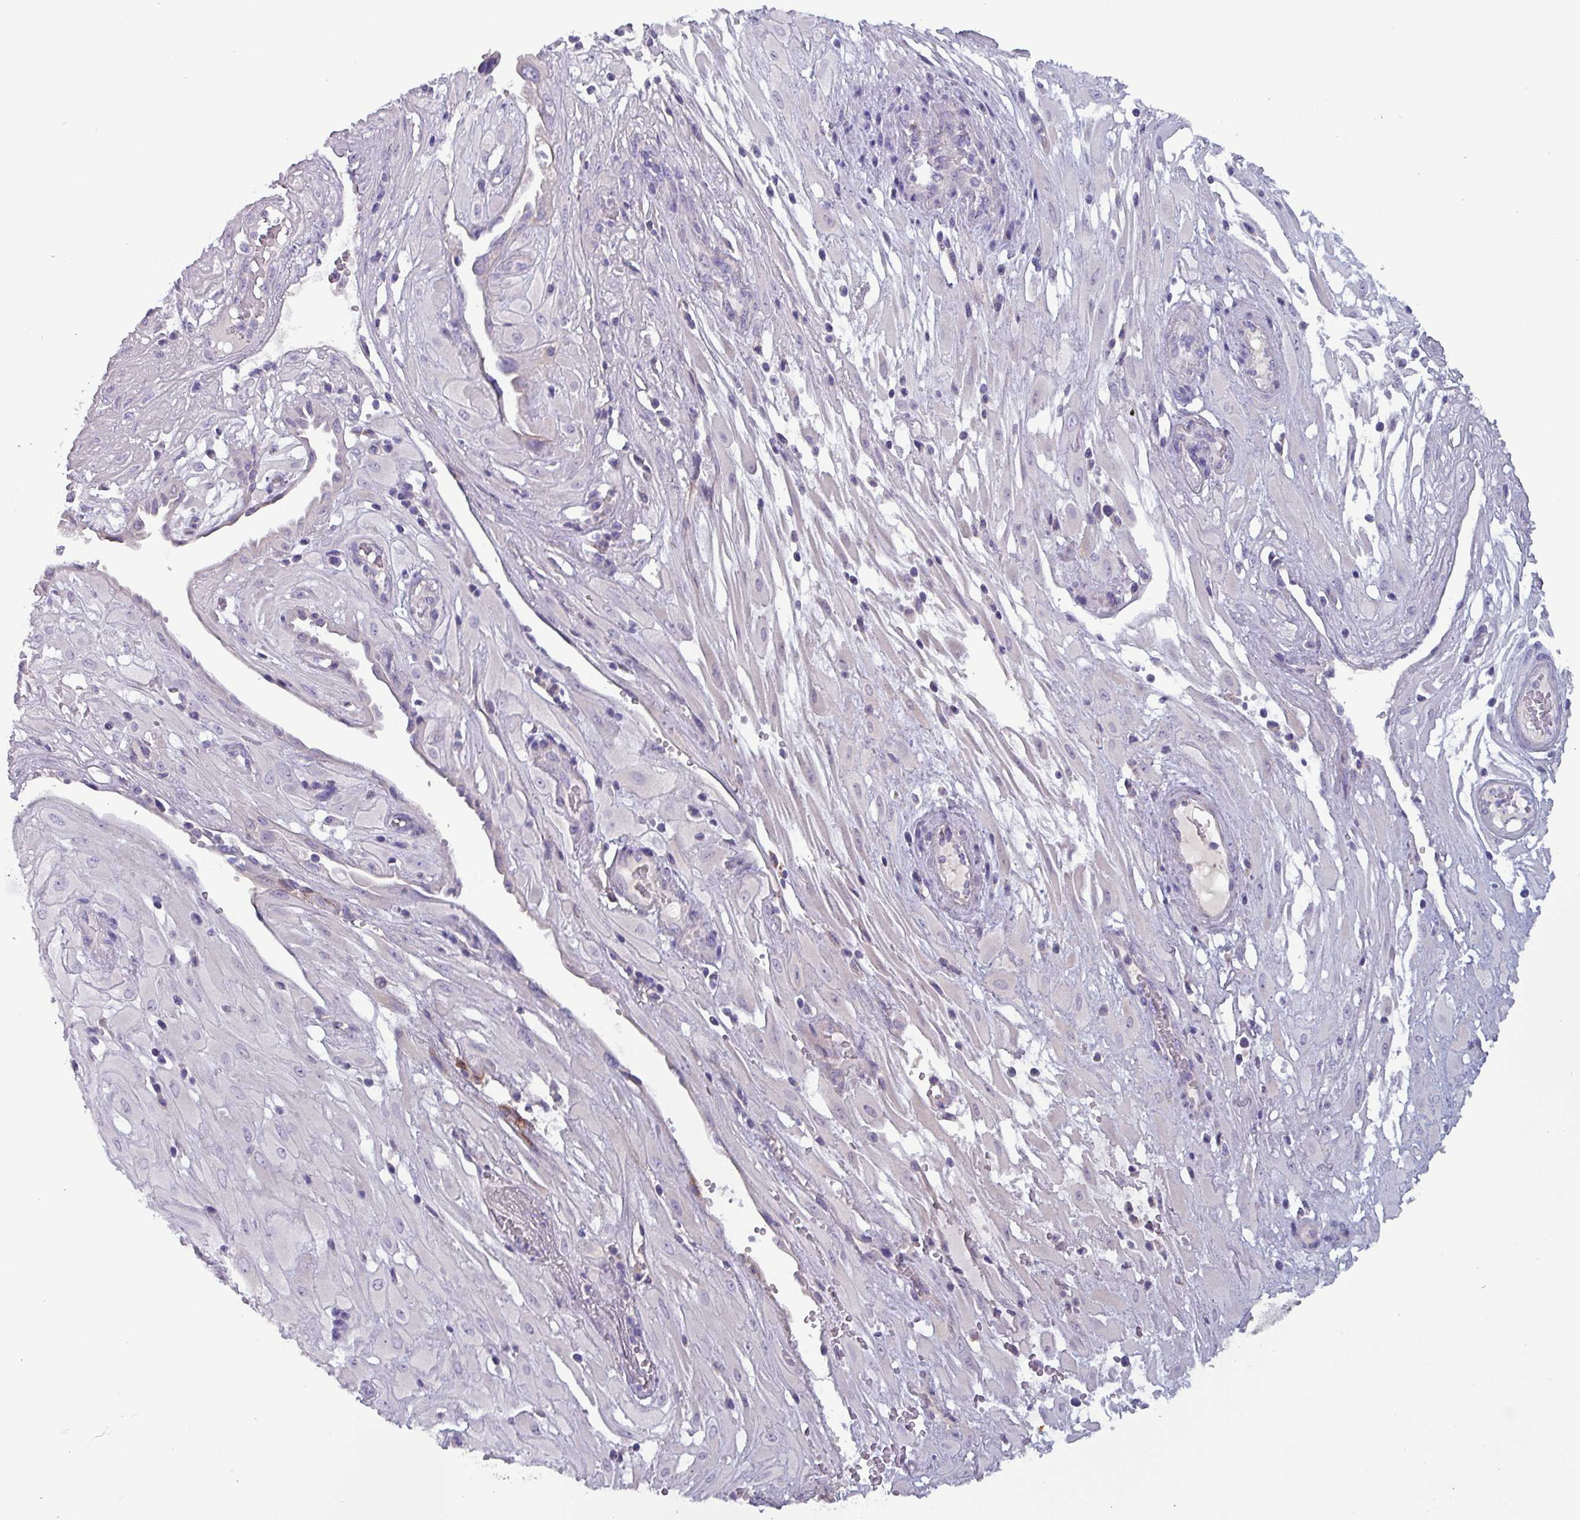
{"staining": {"intensity": "negative", "quantity": "none", "location": "none"}, "tissue": "cervical cancer", "cell_type": "Tumor cells", "image_type": "cancer", "snomed": [{"axis": "morphology", "description": "Squamous cell carcinoma, NOS"}, {"axis": "topography", "description": "Cervix"}], "caption": "An IHC photomicrograph of cervical cancer (squamous cell carcinoma) is shown. There is no staining in tumor cells of cervical cancer (squamous cell carcinoma).", "gene": "HSD3B7", "patient": {"sex": "female", "age": 36}}